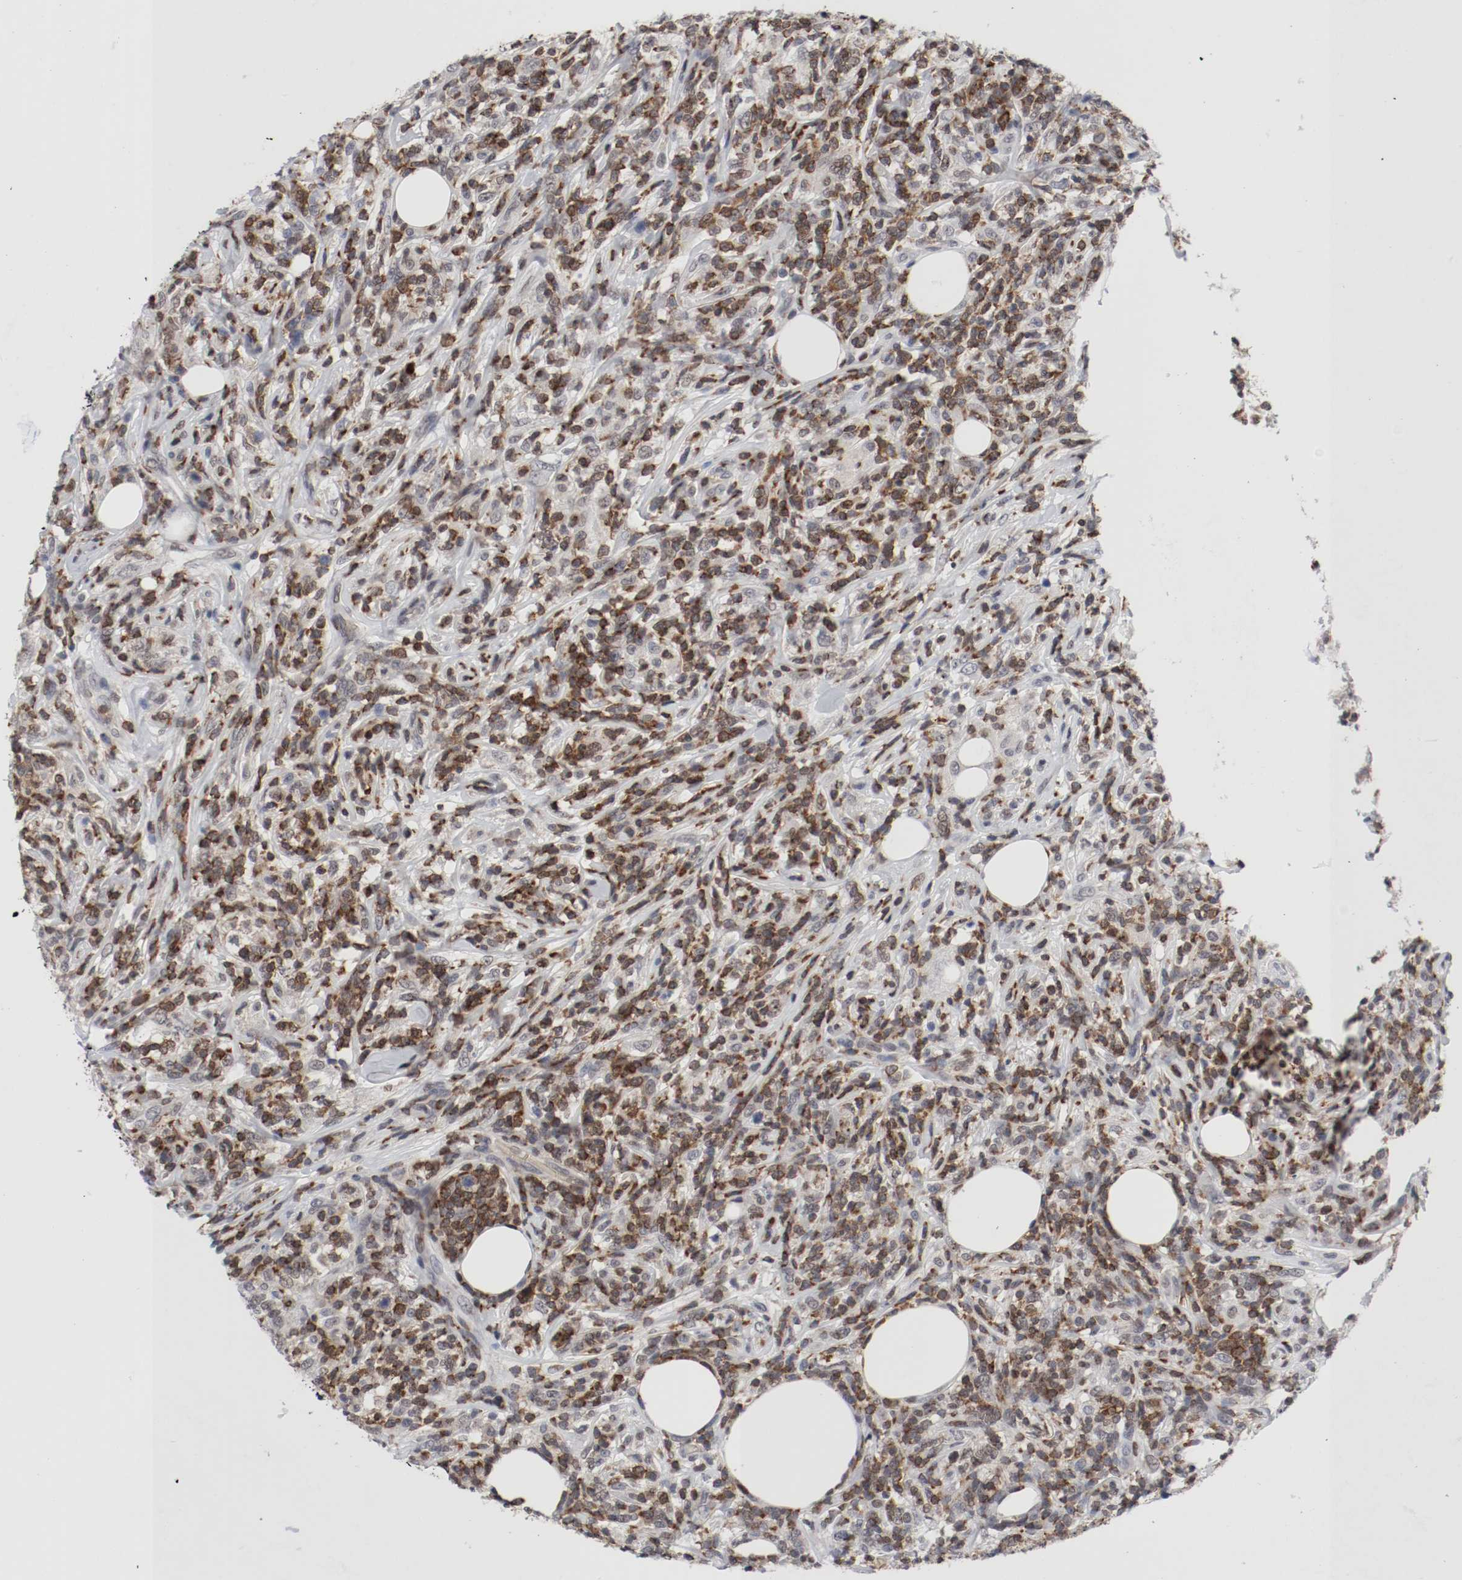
{"staining": {"intensity": "weak", "quantity": "25%-75%", "location": "cytoplasmic/membranous"}, "tissue": "lymphoma", "cell_type": "Tumor cells", "image_type": "cancer", "snomed": [{"axis": "morphology", "description": "Malignant lymphoma, non-Hodgkin's type, High grade"}, {"axis": "topography", "description": "Lymph node"}], "caption": "This histopathology image shows lymphoma stained with IHC to label a protein in brown. The cytoplasmic/membranous of tumor cells show weak positivity for the protein. Nuclei are counter-stained blue.", "gene": "JUND", "patient": {"sex": "female", "age": 84}}